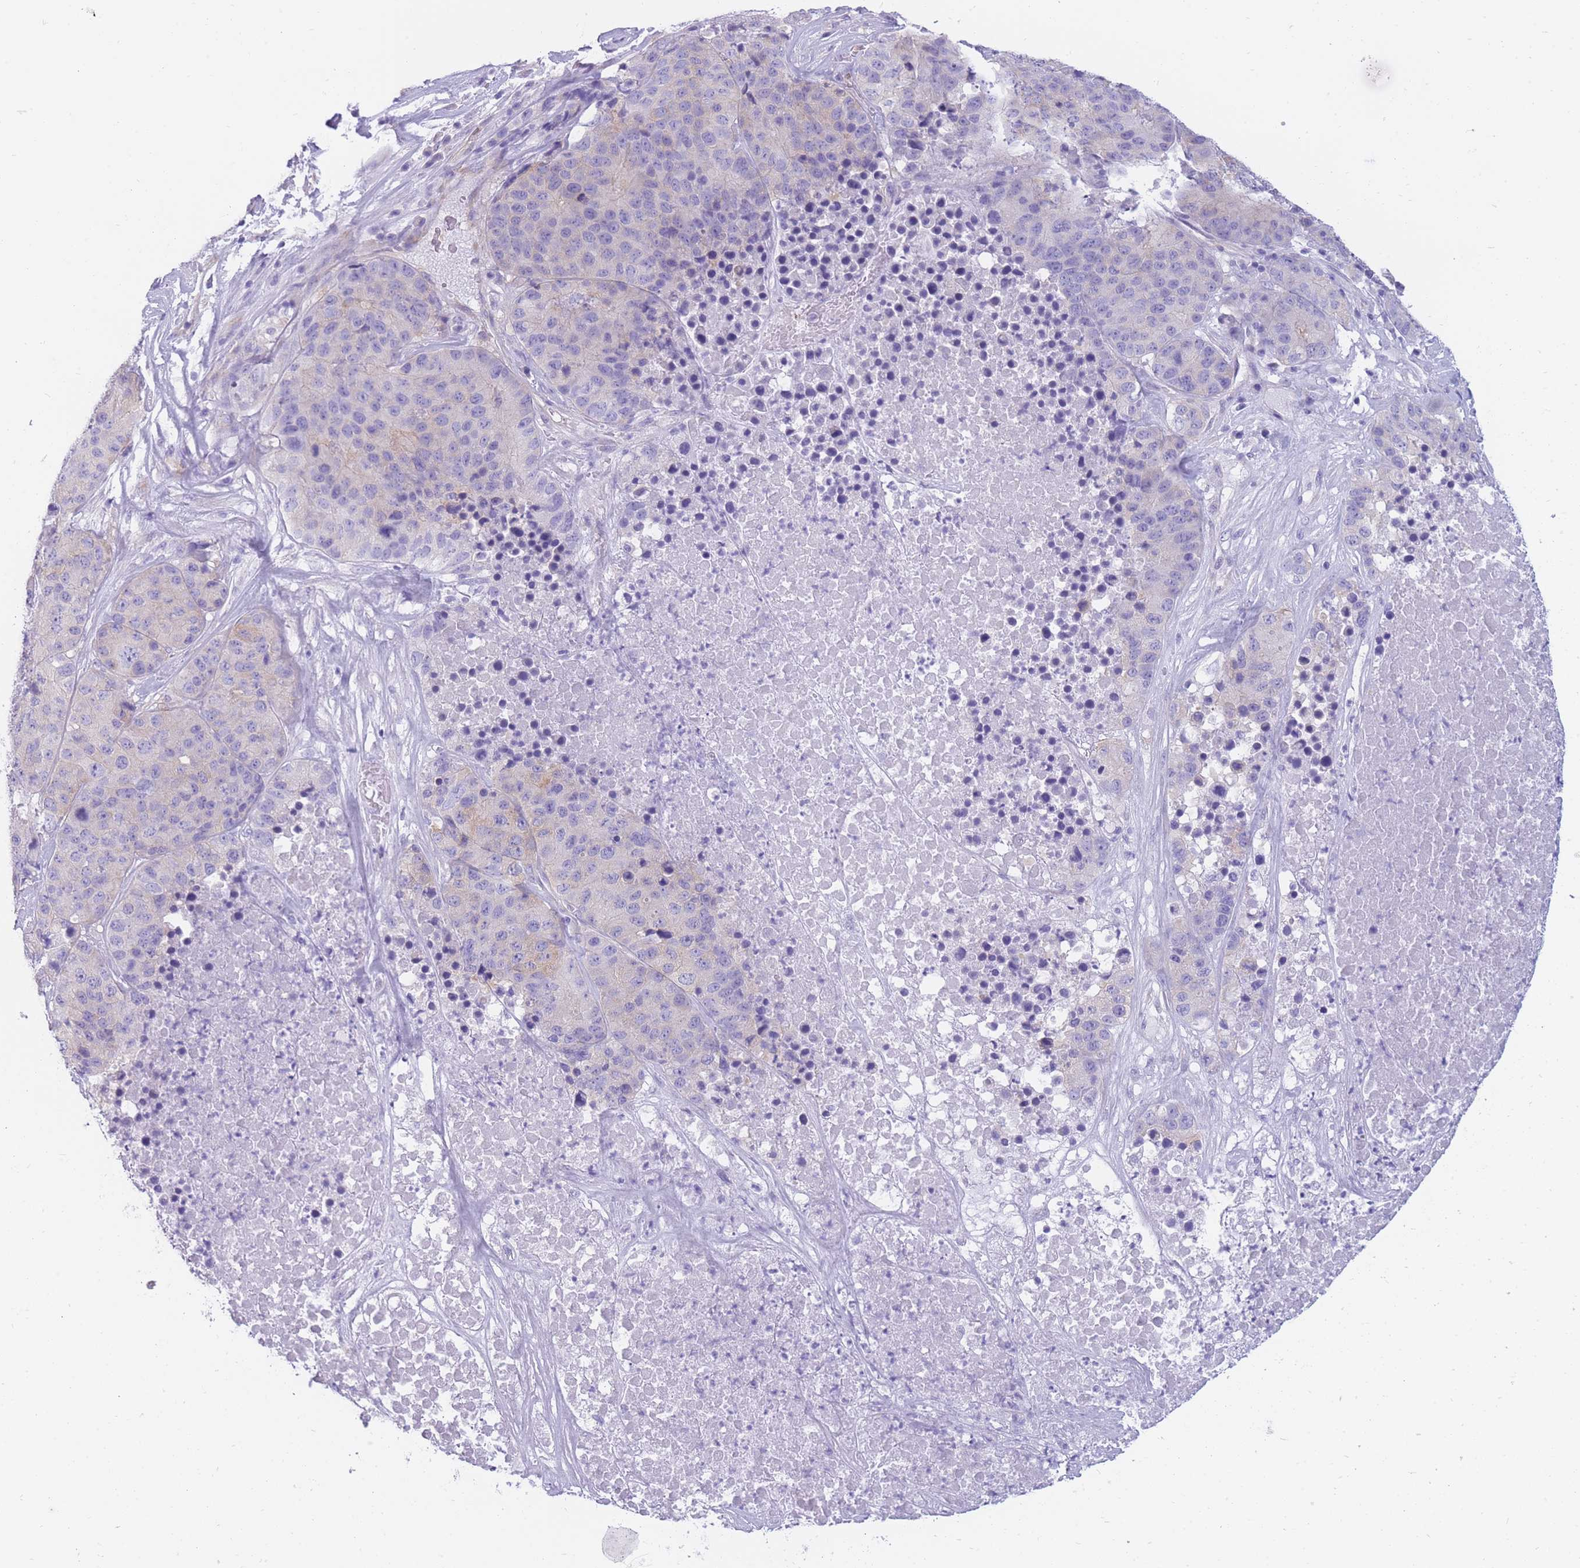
{"staining": {"intensity": "negative", "quantity": "none", "location": "none"}, "tissue": "stomach cancer", "cell_type": "Tumor cells", "image_type": "cancer", "snomed": [{"axis": "morphology", "description": "Adenocarcinoma, NOS"}, {"axis": "topography", "description": "Stomach"}], "caption": "Immunohistochemical staining of stomach adenocarcinoma exhibits no significant staining in tumor cells.", "gene": "MTSS2", "patient": {"sex": "male", "age": 71}}